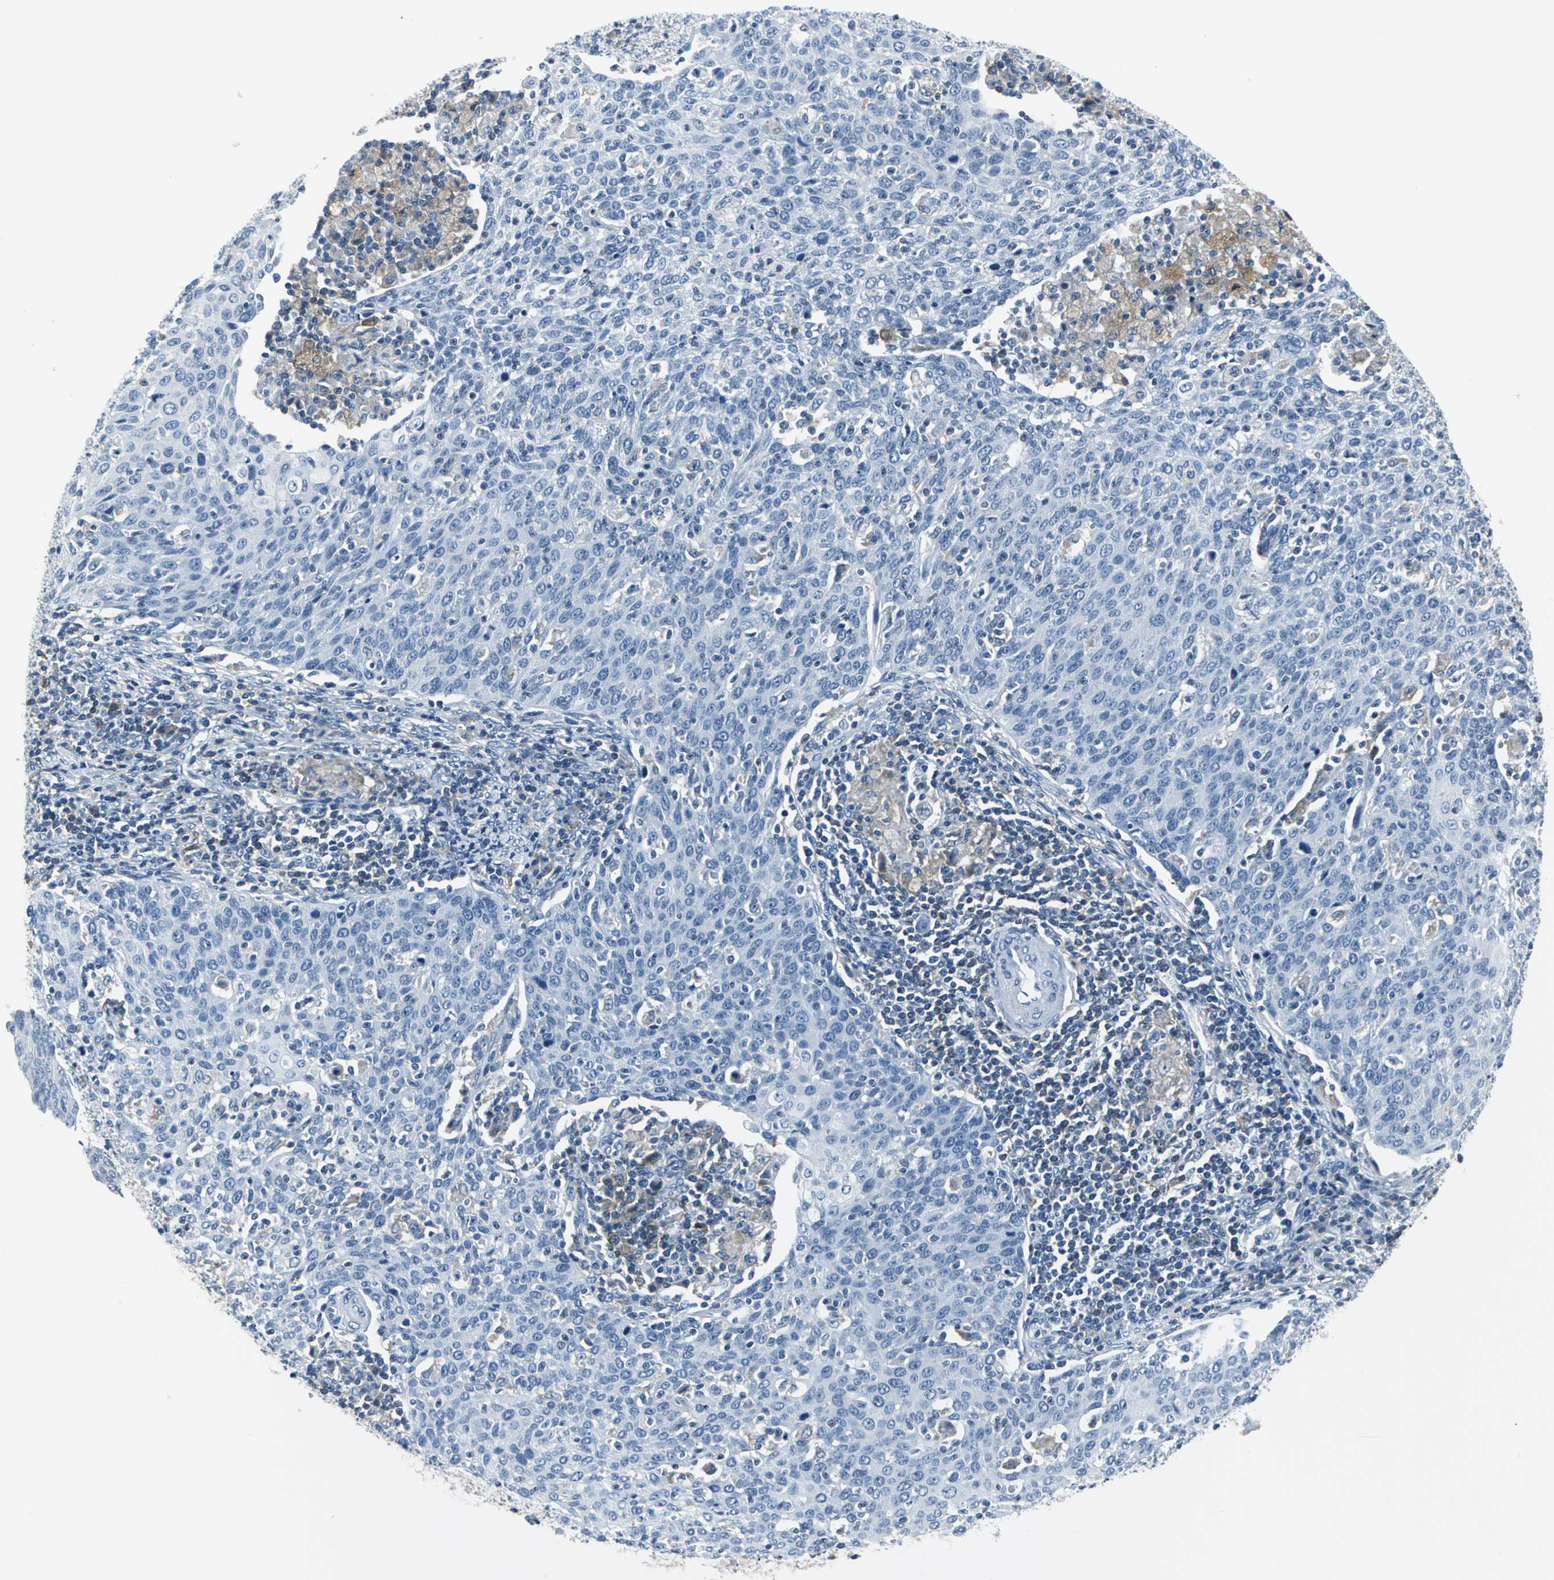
{"staining": {"intensity": "negative", "quantity": "none", "location": "none"}, "tissue": "cervical cancer", "cell_type": "Tumor cells", "image_type": "cancer", "snomed": [{"axis": "morphology", "description": "Squamous cell carcinoma, NOS"}, {"axis": "topography", "description": "Cervix"}], "caption": "Tumor cells show no significant expression in cervical cancer.", "gene": "IQGAP2", "patient": {"sex": "female", "age": 38}}